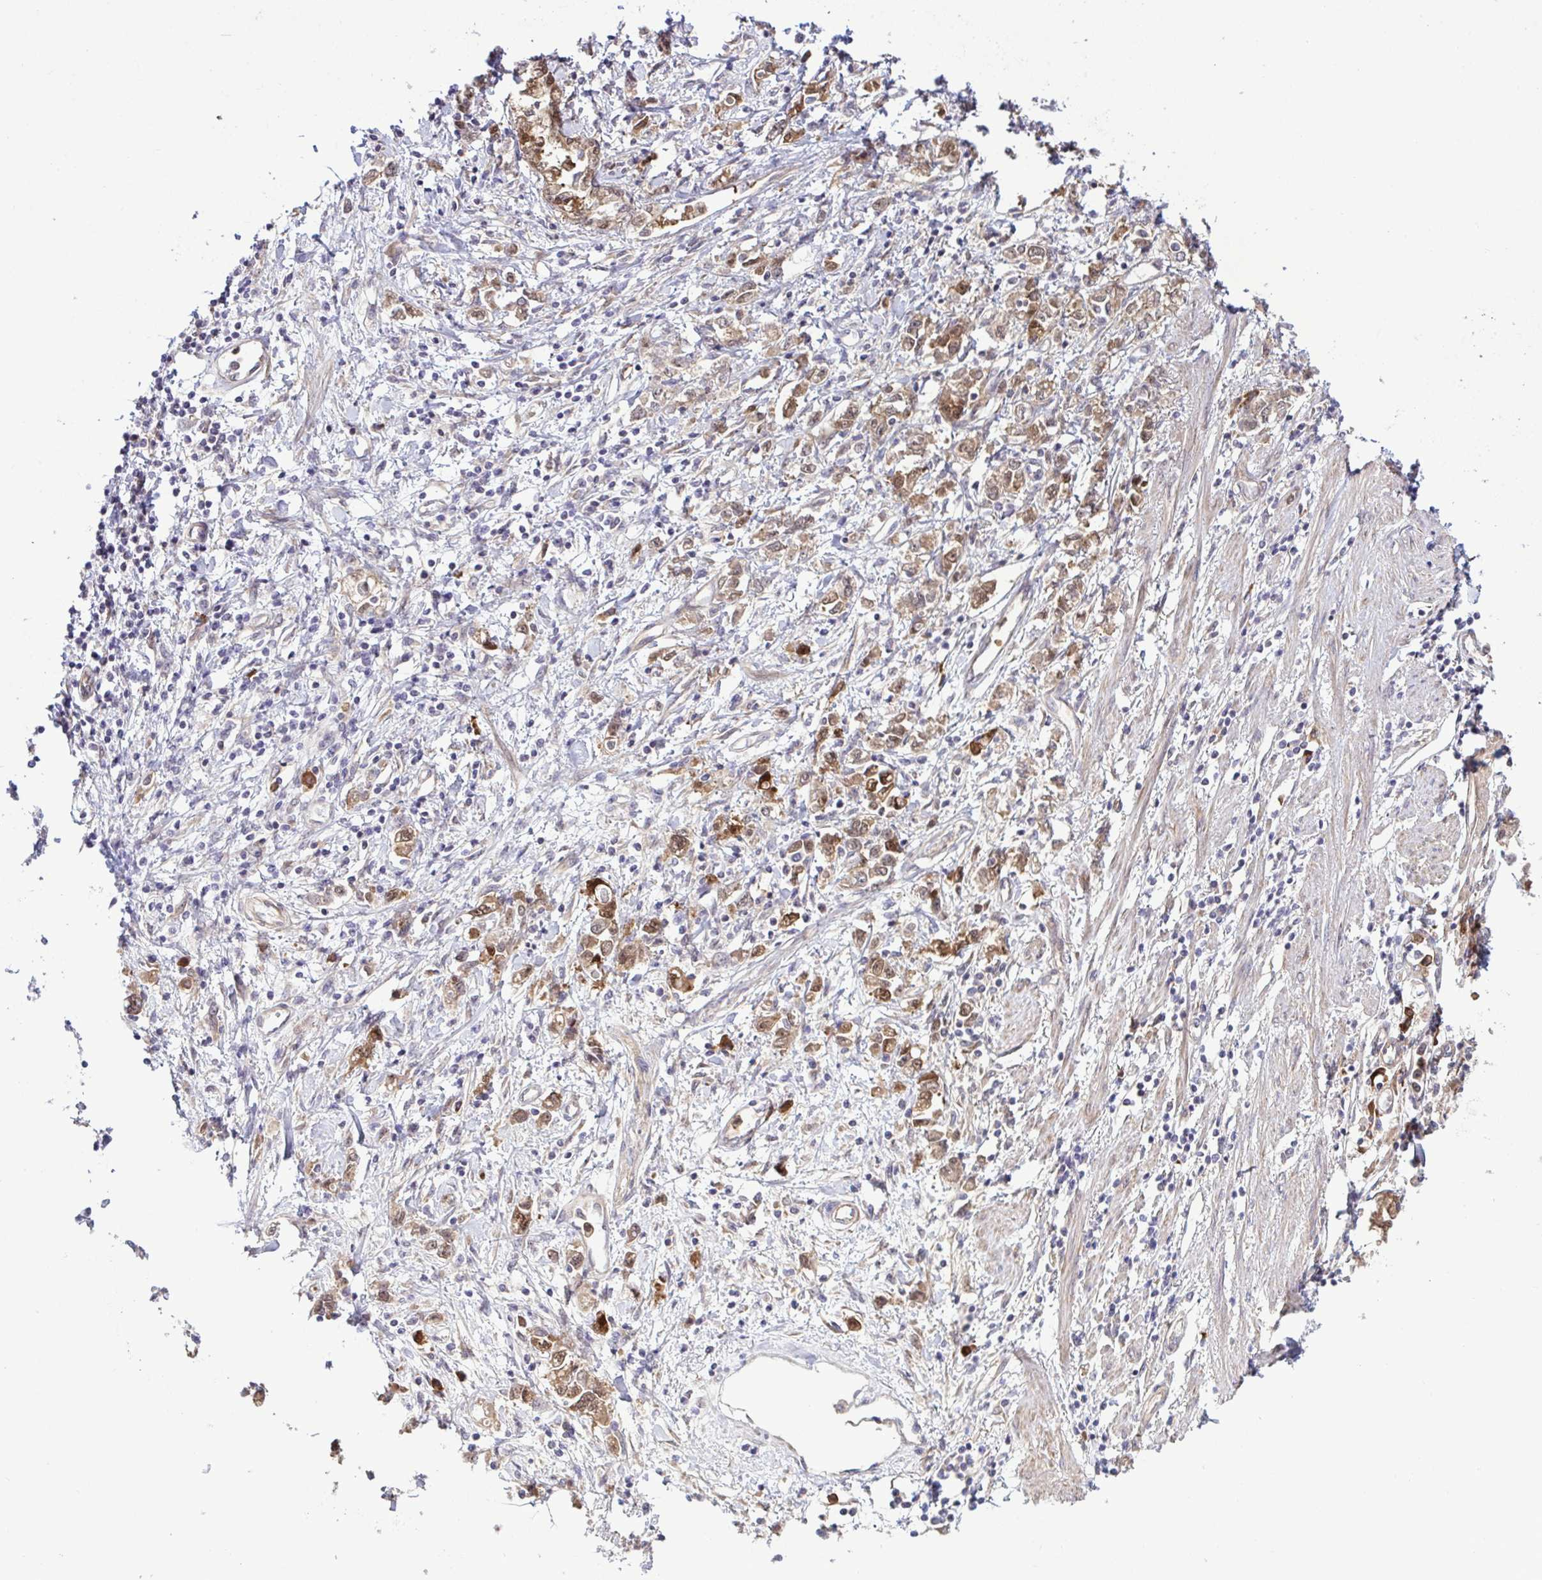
{"staining": {"intensity": "moderate", "quantity": ">75%", "location": "cytoplasmic/membranous,nuclear"}, "tissue": "stomach cancer", "cell_type": "Tumor cells", "image_type": "cancer", "snomed": [{"axis": "morphology", "description": "Adenocarcinoma, NOS"}, {"axis": "topography", "description": "Stomach"}], "caption": "Human stomach cancer (adenocarcinoma) stained with a brown dye reveals moderate cytoplasmic/membranous and nuclear positive expression in approximately >75% of tumor cells.", "gene": "CMPK1", "patient": {"sex": "female", "age": 76}}